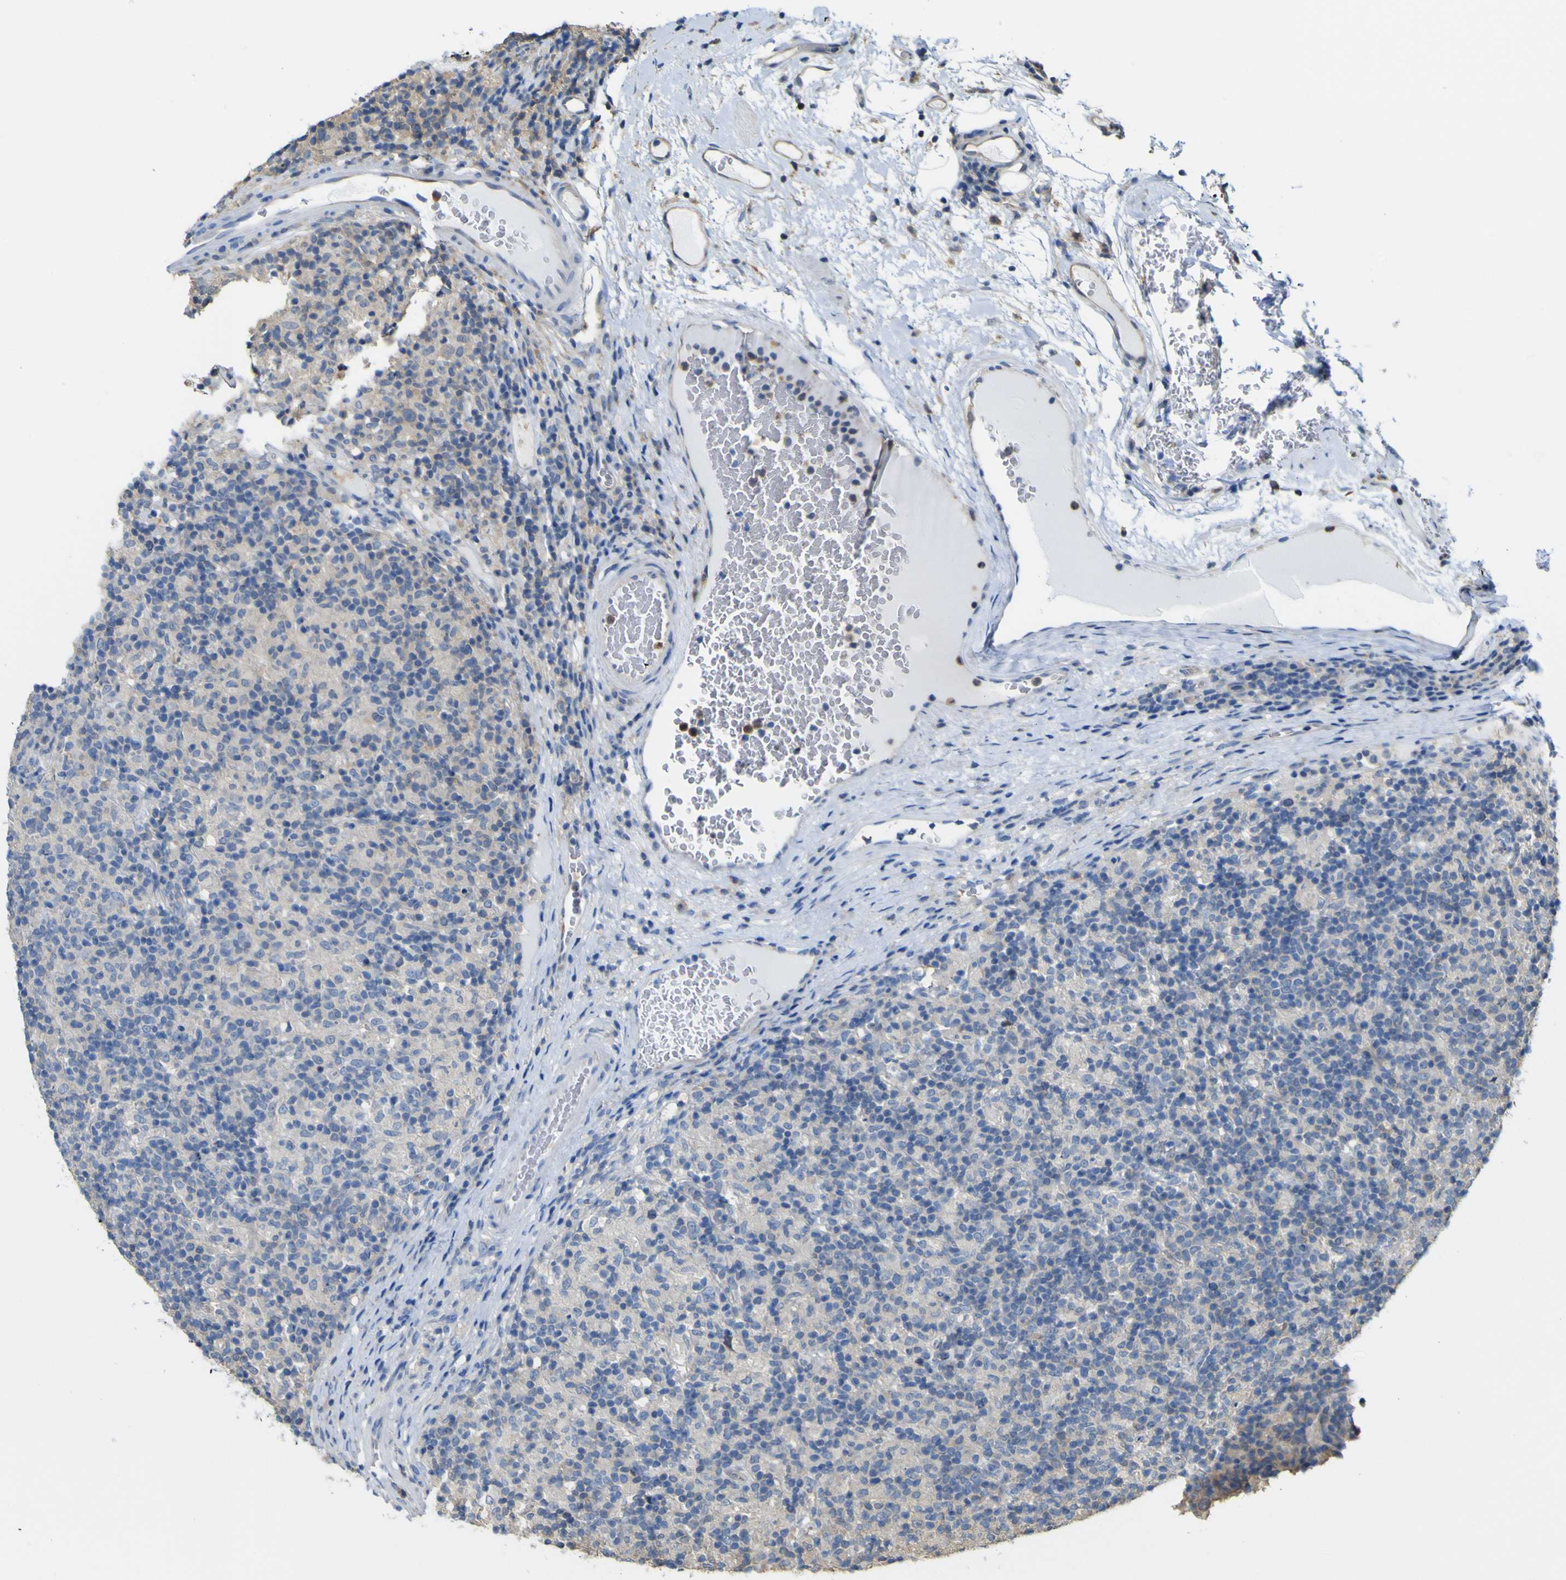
{"staining": {"intensity": "negative", "quantity": "none", "location": "none"}, "tissue": "lymphoma", "cell_type": "Tumor cells", "image_type": "cancer", "snomed": [{"axis": "morphology", "description": "Hodgkin's disease, NOS"}, {"axis": "topography", "description": "Lymph node"}], "caption": "Image shows no significant protein positivity in tumor cells of Hodgkin's disease. (DAB IHC visualized using brightfield microscopy, high magnification).", "gene": "ABHD3", "patient": {"sex": "male", "age": 70}}